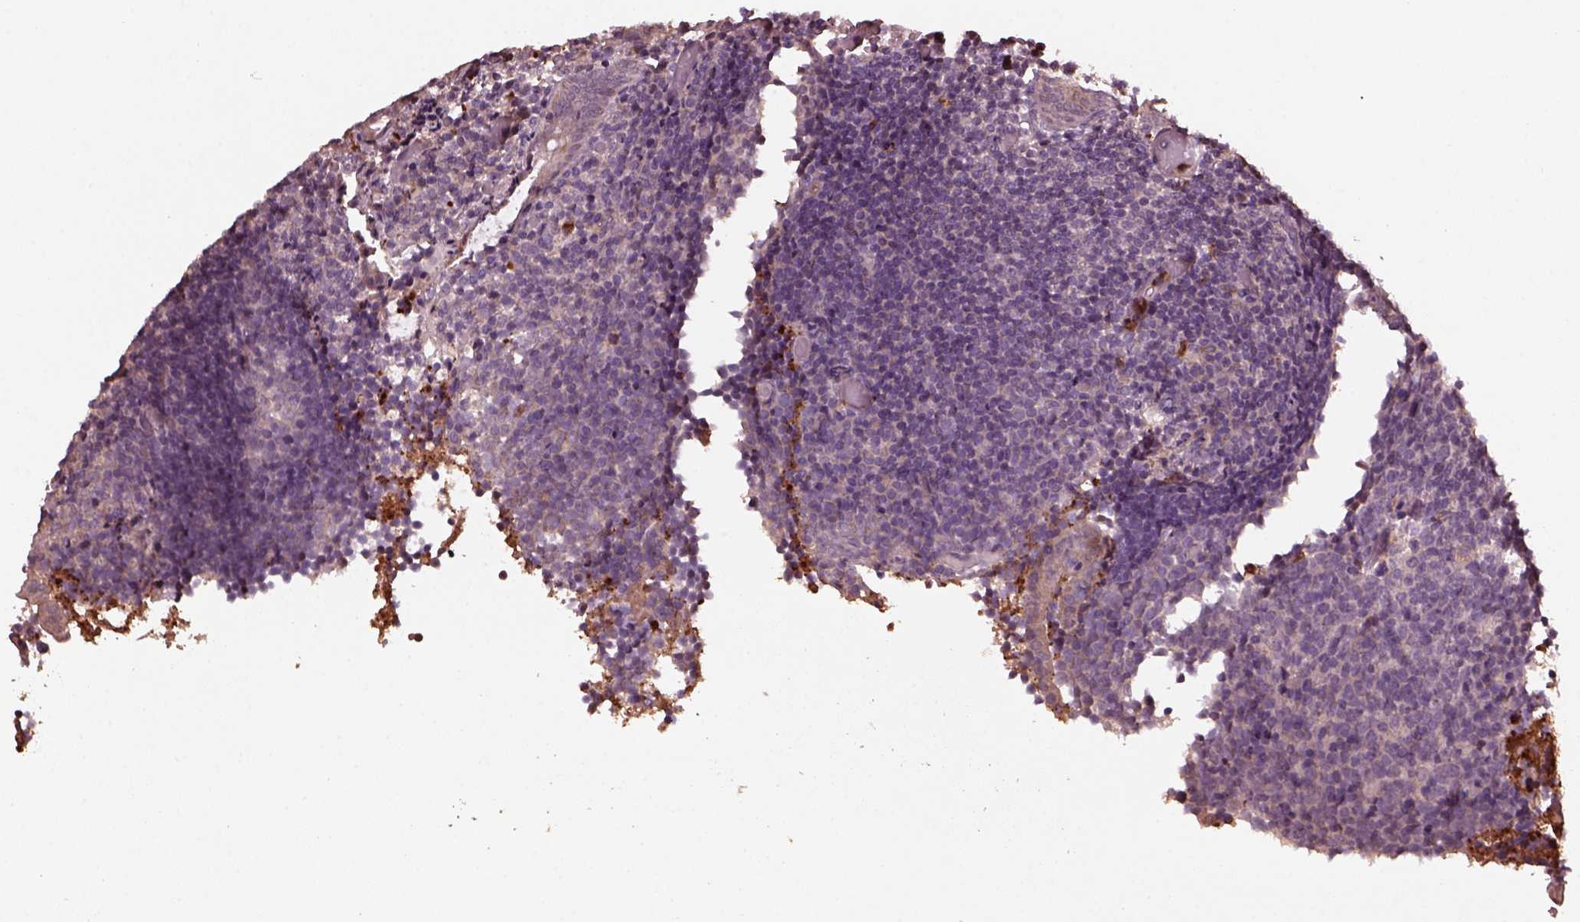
{"staining": {"intensity": "negative", "quantity": "none", "location": "none"}, "tissue": "appendix", "cell_type": "Glandular cells", "image_type": "normal", "snomed": [{"axis": "morphology", "description": "Normal tissue, NOS"}, {"axis": "topography", "description": "Appendix"}], "caption": "High power microscopy image of an immunohistochemistry (IHC) image of benign appendix, revealing no significant positivity in glandular cells.", "gene": "RUFY3", "patient": {"sex": "female", "age": 32}}